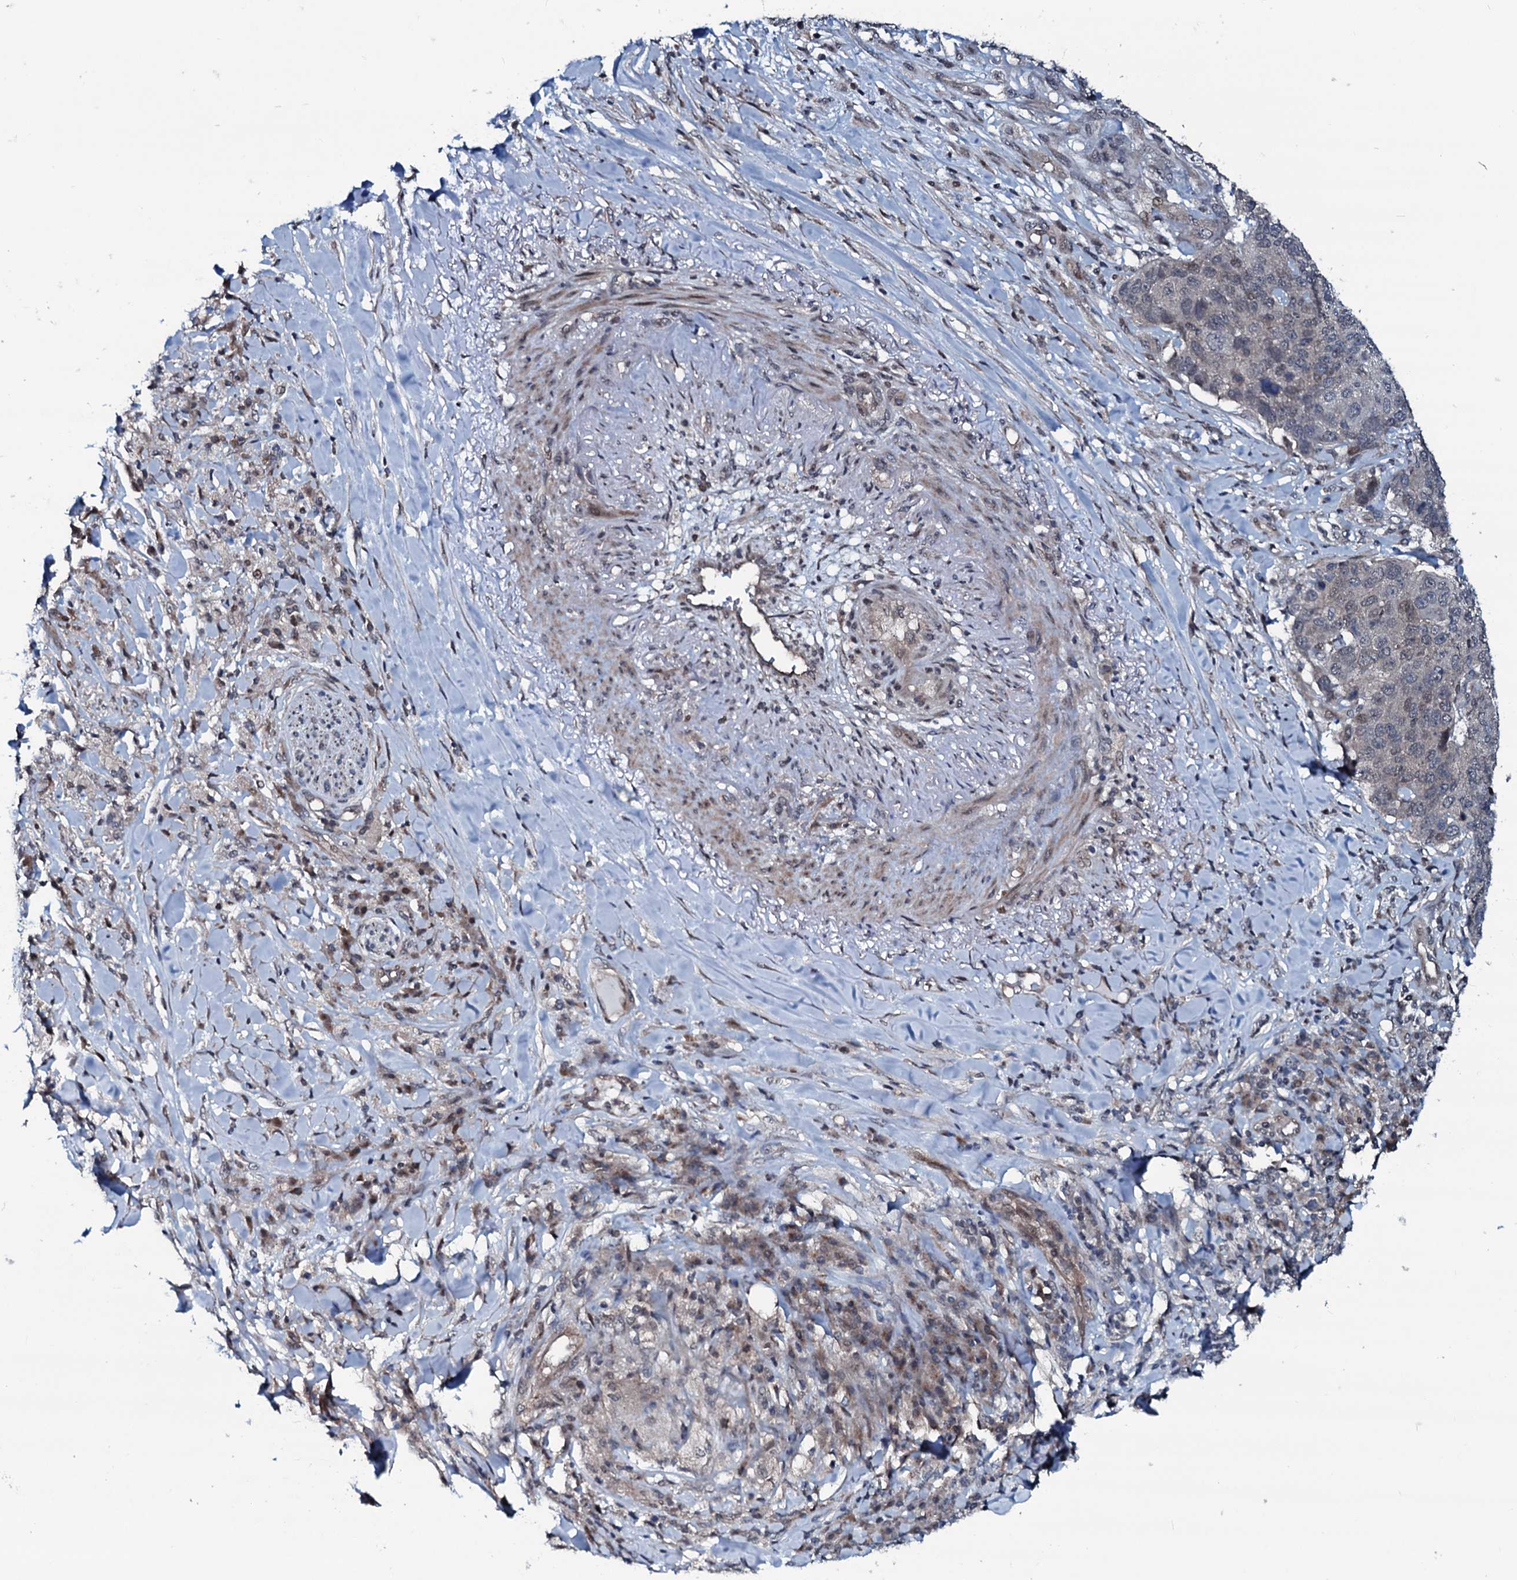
{"staining": {"intensity": "negative", "quantity": "none", "location": "none"}, "tissue": "lung cancer", "cell_type": "Tumor cells", "image_type": "cancer", "snomed": [{"axis": "morphology", "description": "Normal tissue, NOS"}, {"axis": "morphology", "description": "Squamous cell carcinoma, NOS"}, {"axis": "topography", "description": "Lymph node"}, {"axis": "topography", "description": "Lung"}], "caption": "This micrograph is of lung squamous cell carcinoma stained with immunohistochemistry to label a protein in brown with the nuclei are counter-stained blue. There is no expression in tumor cells.", "gene": "OGFOD2", "patient": {"sex": "male", "age": 66}}